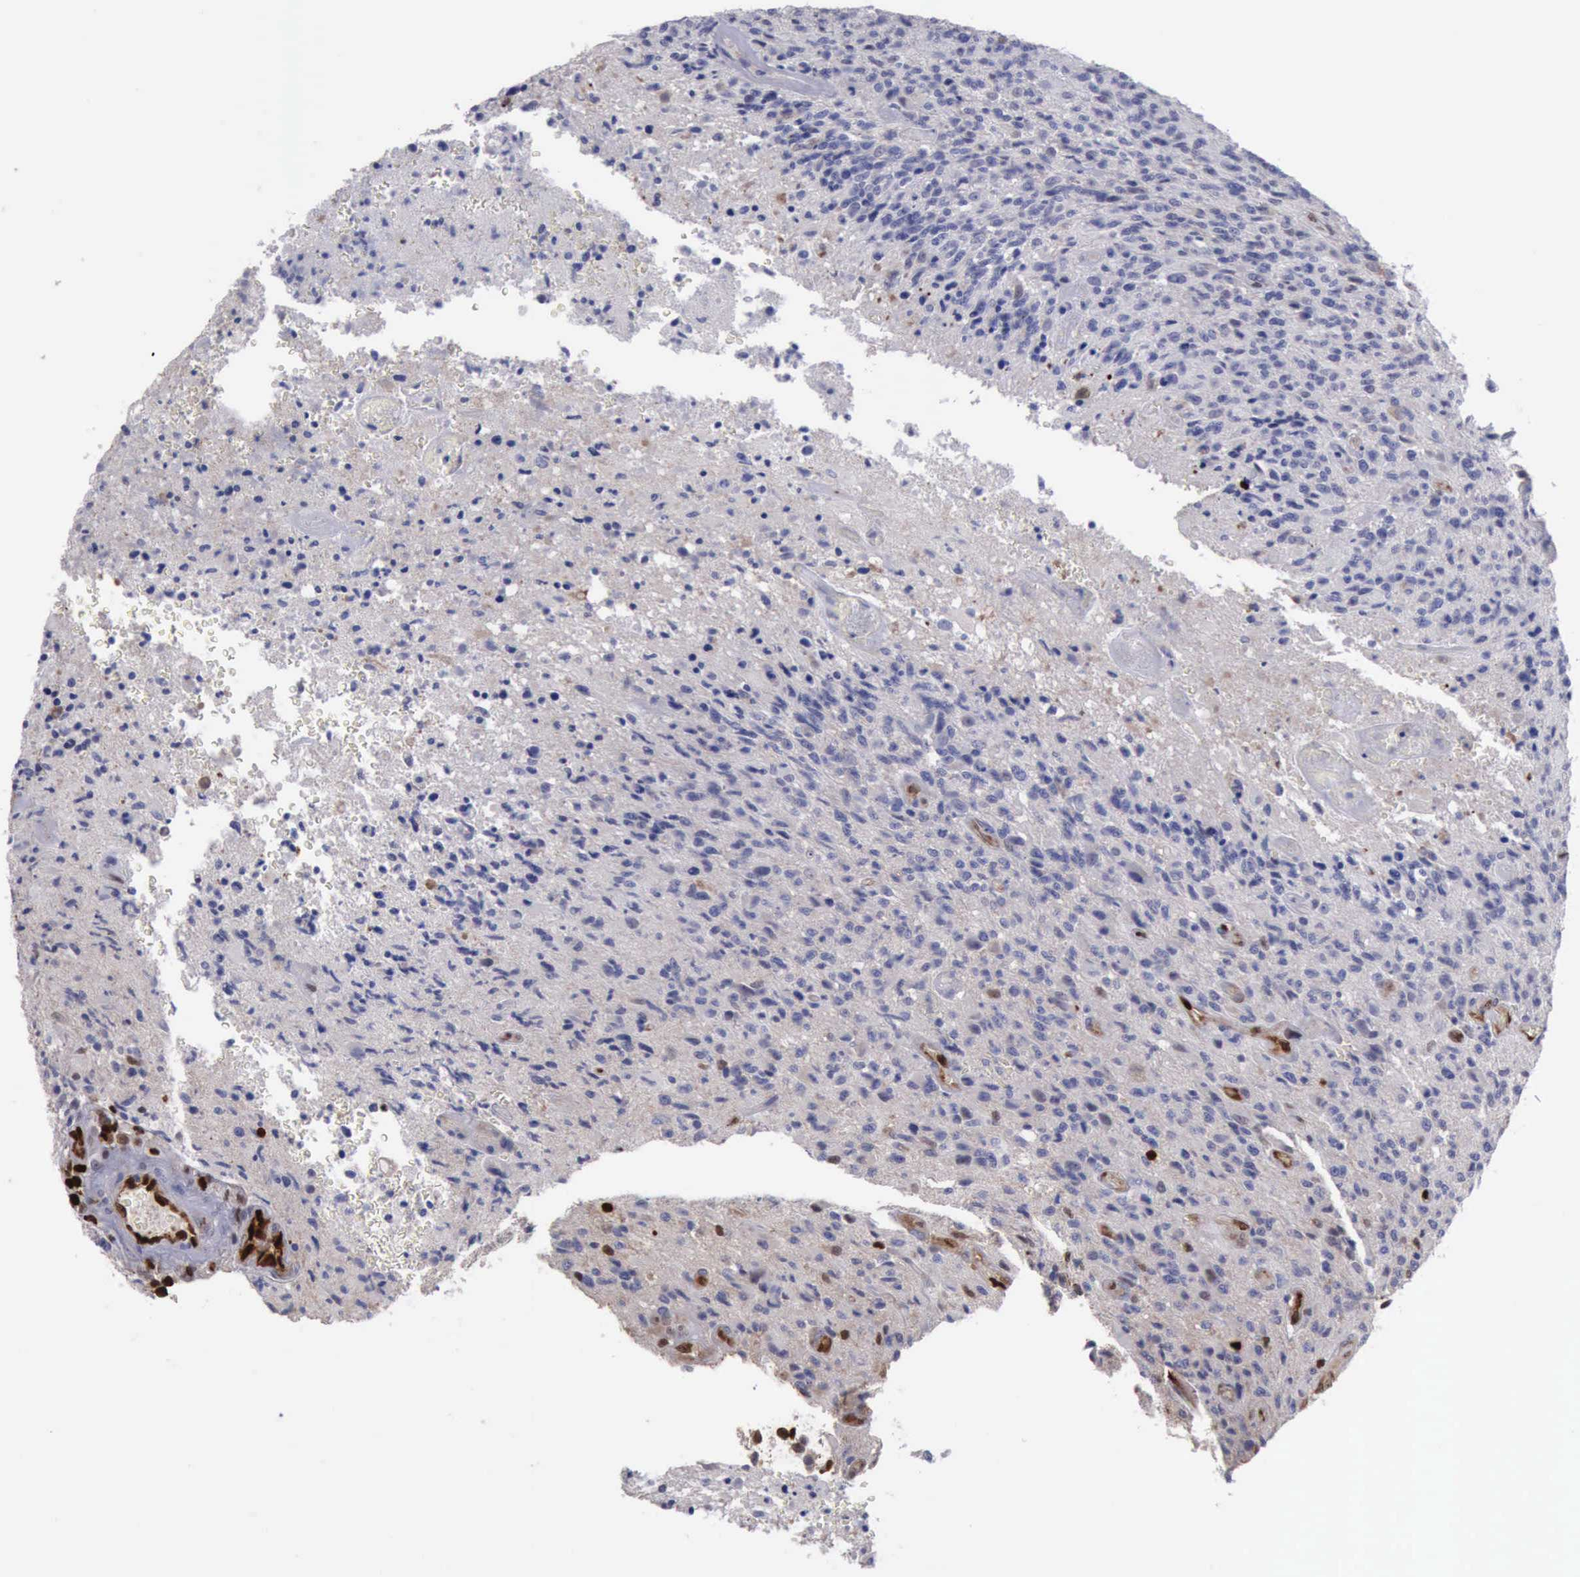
{"staining": {"intensity": "negative", "quantity": "none", "location": "none"}, "tissue": "glioma", "cell_type": "Tumor cells", "image_type": "cancer", "snomed": [{"axis": "morphology", "description": "Glioma, malignant, High grade"}, {"axis": "topography", "description": "Brain"}], "caption": "The photomicrograph displays no significant expression in tumor cells of glioma.", "gene": "PDCD4", "patient": {"sex": "male", "age": 36}}